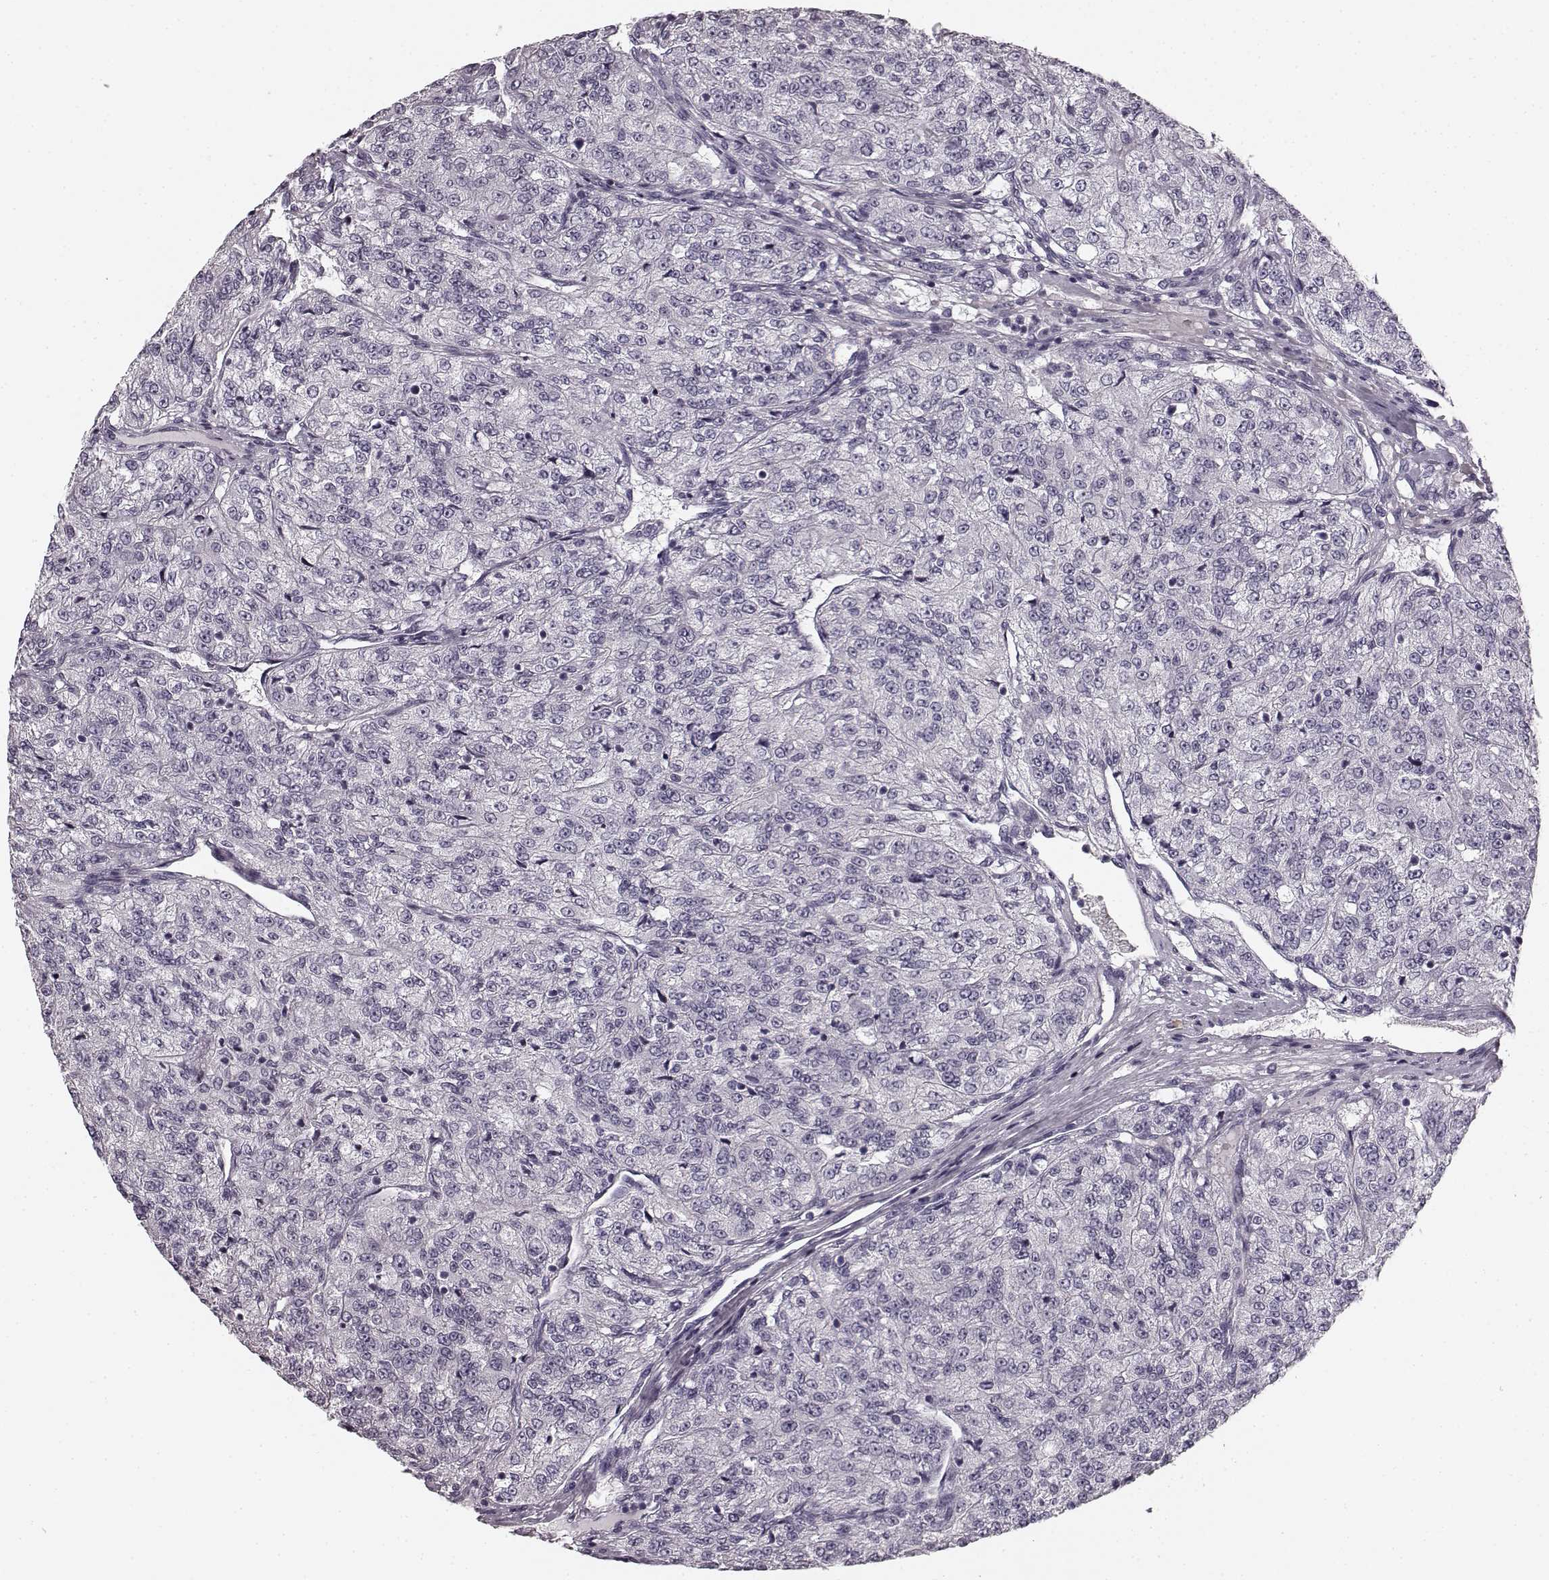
{"staining": {"intensity": "negative", "quantity": "none", "location": "none"}, "tissue": "renal cancer", "cell_type": "Tumor cells", "image_type": "cancer", "snomed": [{"axis": "morphology", "description": "Adenocarcinoma, NOS"}, {"axis": "topography", "description": "Kidney"}], "caption": "Immunohistochemical staining of adenocarcinoma (renal) demonstrates no significant positivity in tumor cells.", "gene": "TMPRSS15", "patient": {"sex": "female", "age": 63}}